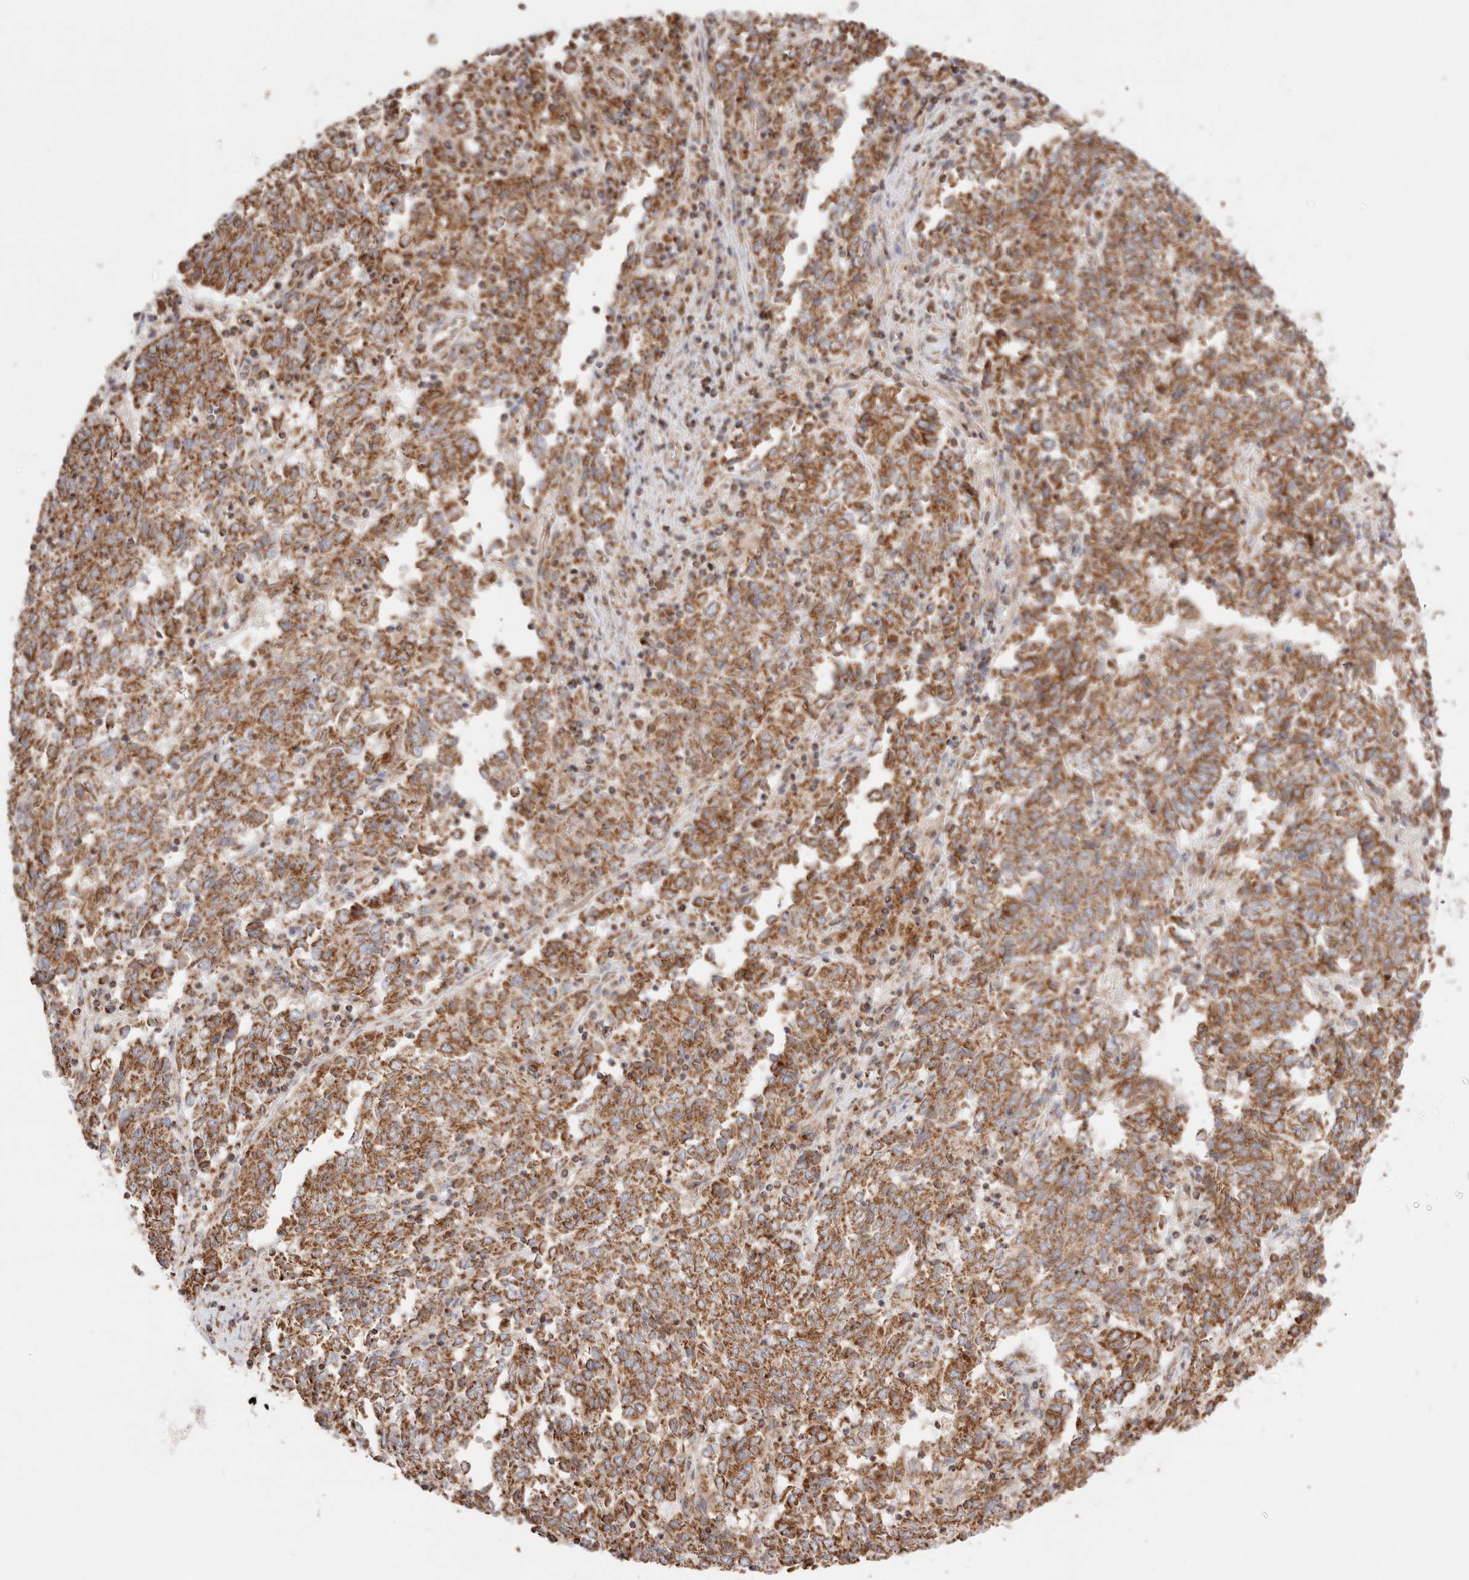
{"staining": {"intensity": "moderate", "quantity": ">75%", "location": "cytoplasmic/membranous"}, "tissue": "endometrial cancer", "cell_type": "Tumor cells", "image_type": "cancer", "snomed": [{"axis": "morphology", "description": "Adenocarcinoma, NOS"}, {"axis": "topography", "description": "Endometrium"}], "caption": "The immunohistochemical stain highlights moderate cytoplasmic/membranous staining in tumor cells of endometrial adenocarcinoma tissue.", "gene": "TMPPE", "patient": {"sex": "female", "age": 80}}